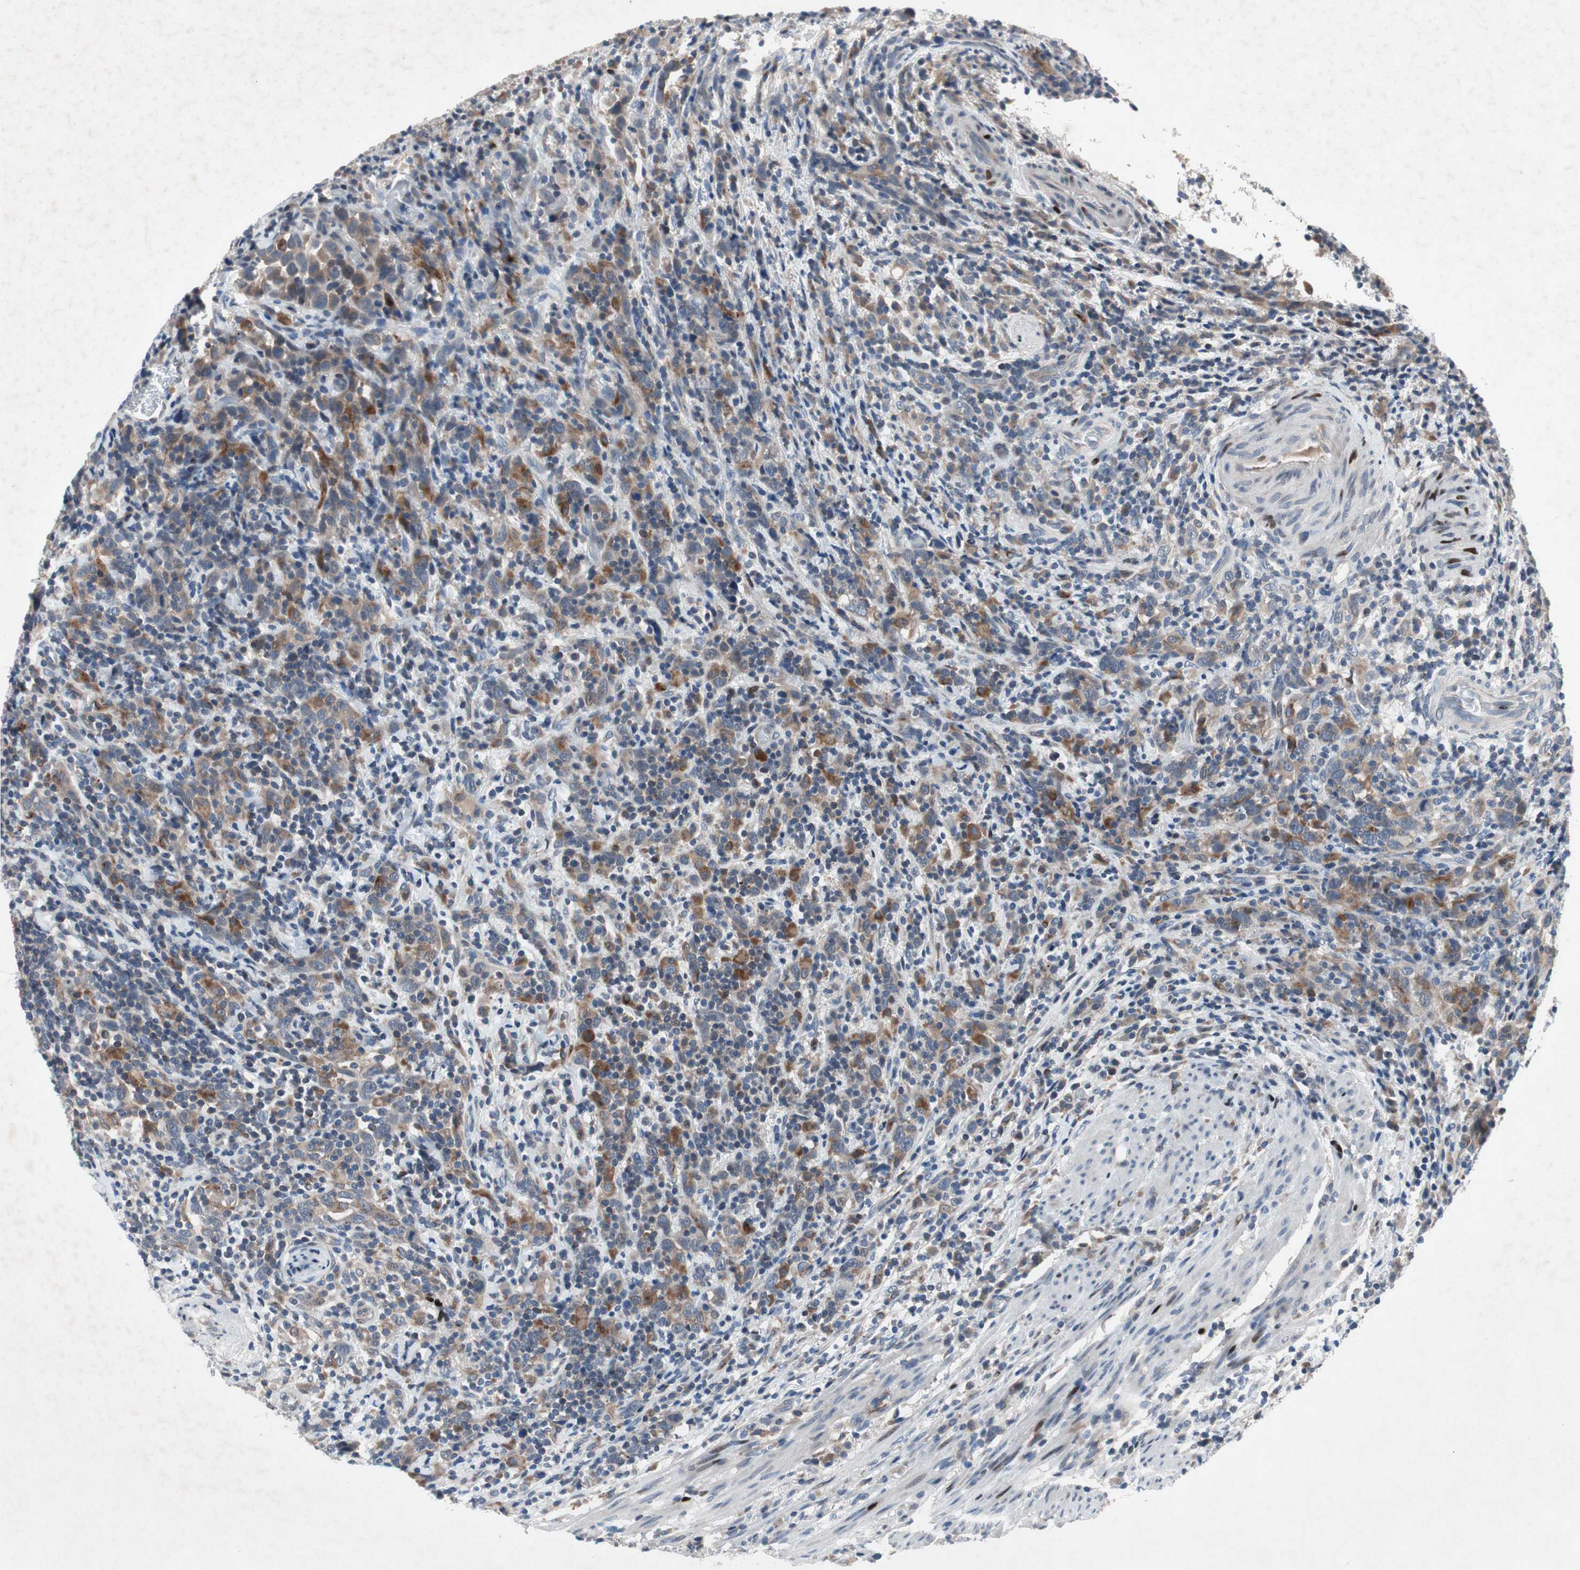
{"staining": {"intensity": "weak", "quantity": "25%-75%", "location": "cytoplasmic/membranous"}, "tissue": "urothelial cancer", "cell_type": "Tumor cells", "image_type": "cancer", "snomed": [{"axis": "morphology", "description": "Urothelial carcinoma, High grade"}, {"axis": "topography", "description": "Urinary bladder"}], "caption": "Weak cytoplasmic/membranous positivity is seen in approximately 25%-75% of tumor cells in urothelial carcinoma (high-grade).", "gene": "MUTYH", "patient": {"sex": "male", "age": 61}}